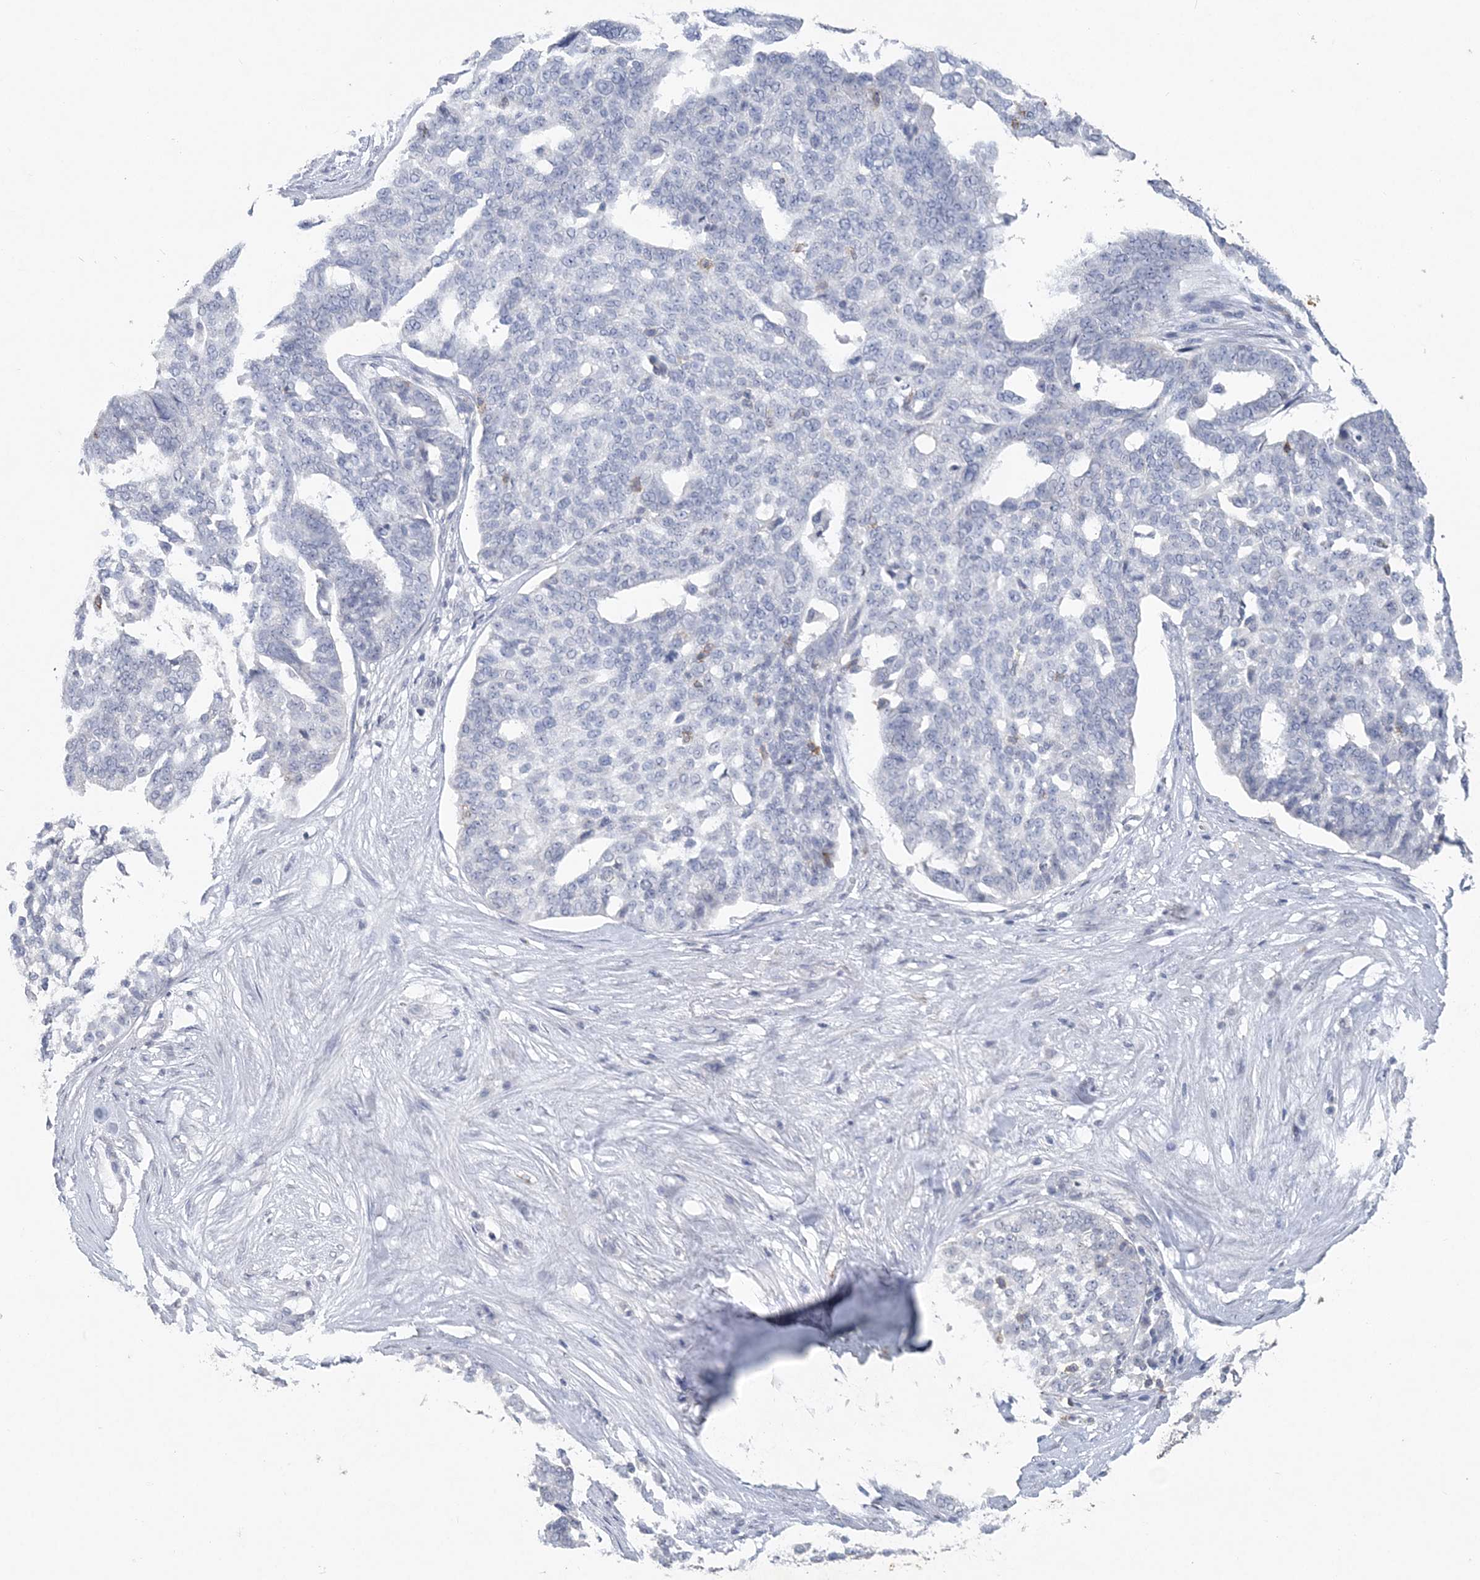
{"staining": {"intensity": "negative", "quantity": "none", "location": "none"}, "tissue": "ovarian cancer", "cell_type": "Tumor cells", "image_type": "cancer", "snomed": [{"axis": "morphology", "description": "Cystadenocarcinoma, serous, NOS"}, {"axis": "topography", "description": "Ovary"}], "caption": "The immunohistochemistry (IHC) micrograph has no significant staining in tumor cells of ovarian cancer tissue.", "gene": "PDCD1", "patient": {"sex": "female", "age": 59}}